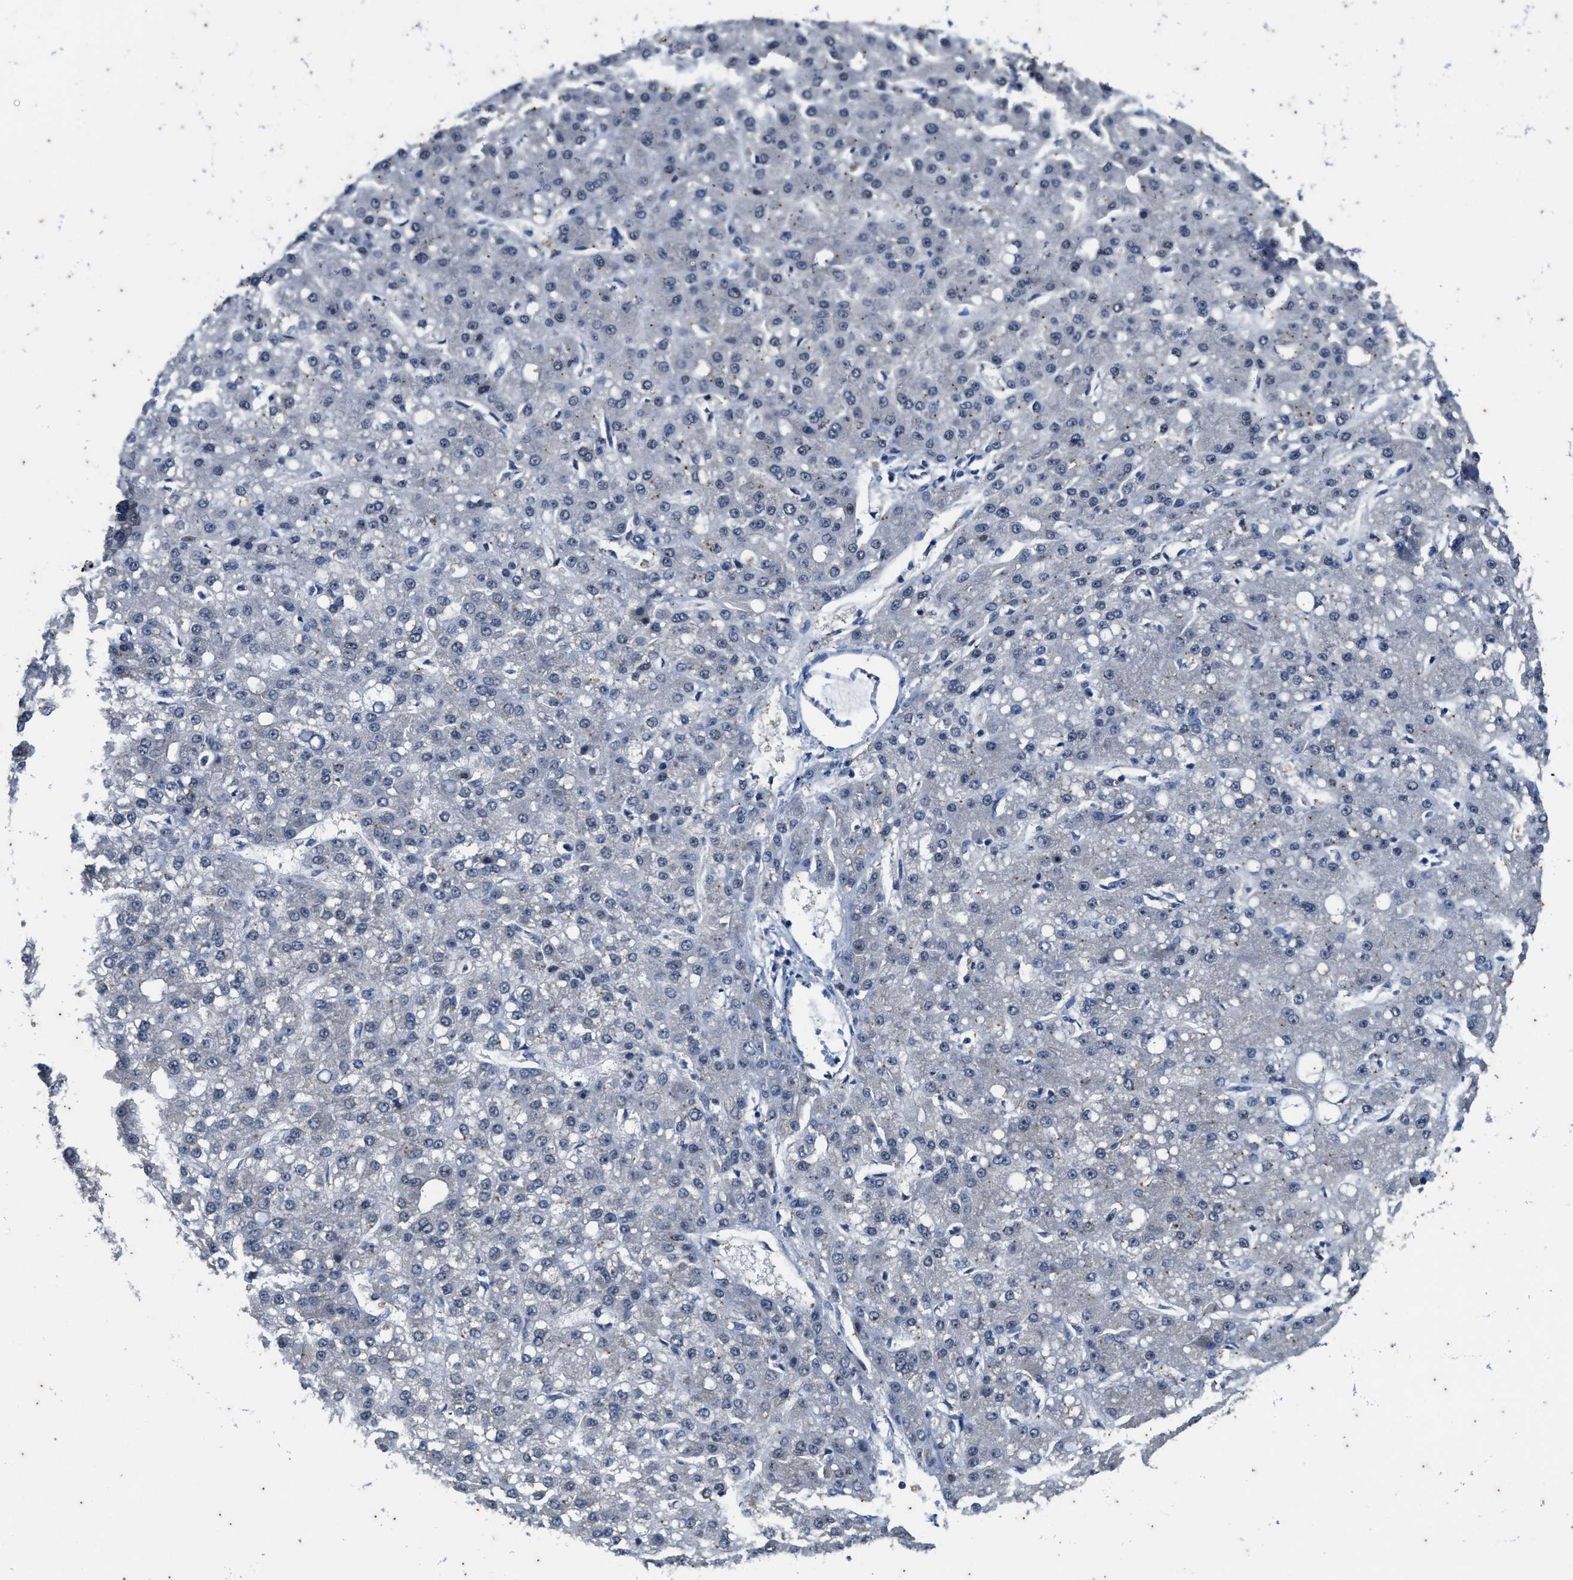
{"staining": {"intensity": "negative", "quantity": "none", "location": "none"}, "tissue": "liver cancer", "cell_type": "Tumor cells", "image_type": "cancer", "snomed": [{"axis": "morphology", "description": "Carcinoma, Hepatocellular, NOS"}, {"axis": "topography", "description": "Liver"}], "caption": "High magnification brightfield microscopy of liver hepatocellular carcinoma stained with DAB (3,3'-diaminobenzidine) (brown) and counterstained with hematoxylin (blue): tumor cells show no significant staining.", "gene": "COX19", "patient": {"sex": "male", "age": 67}}